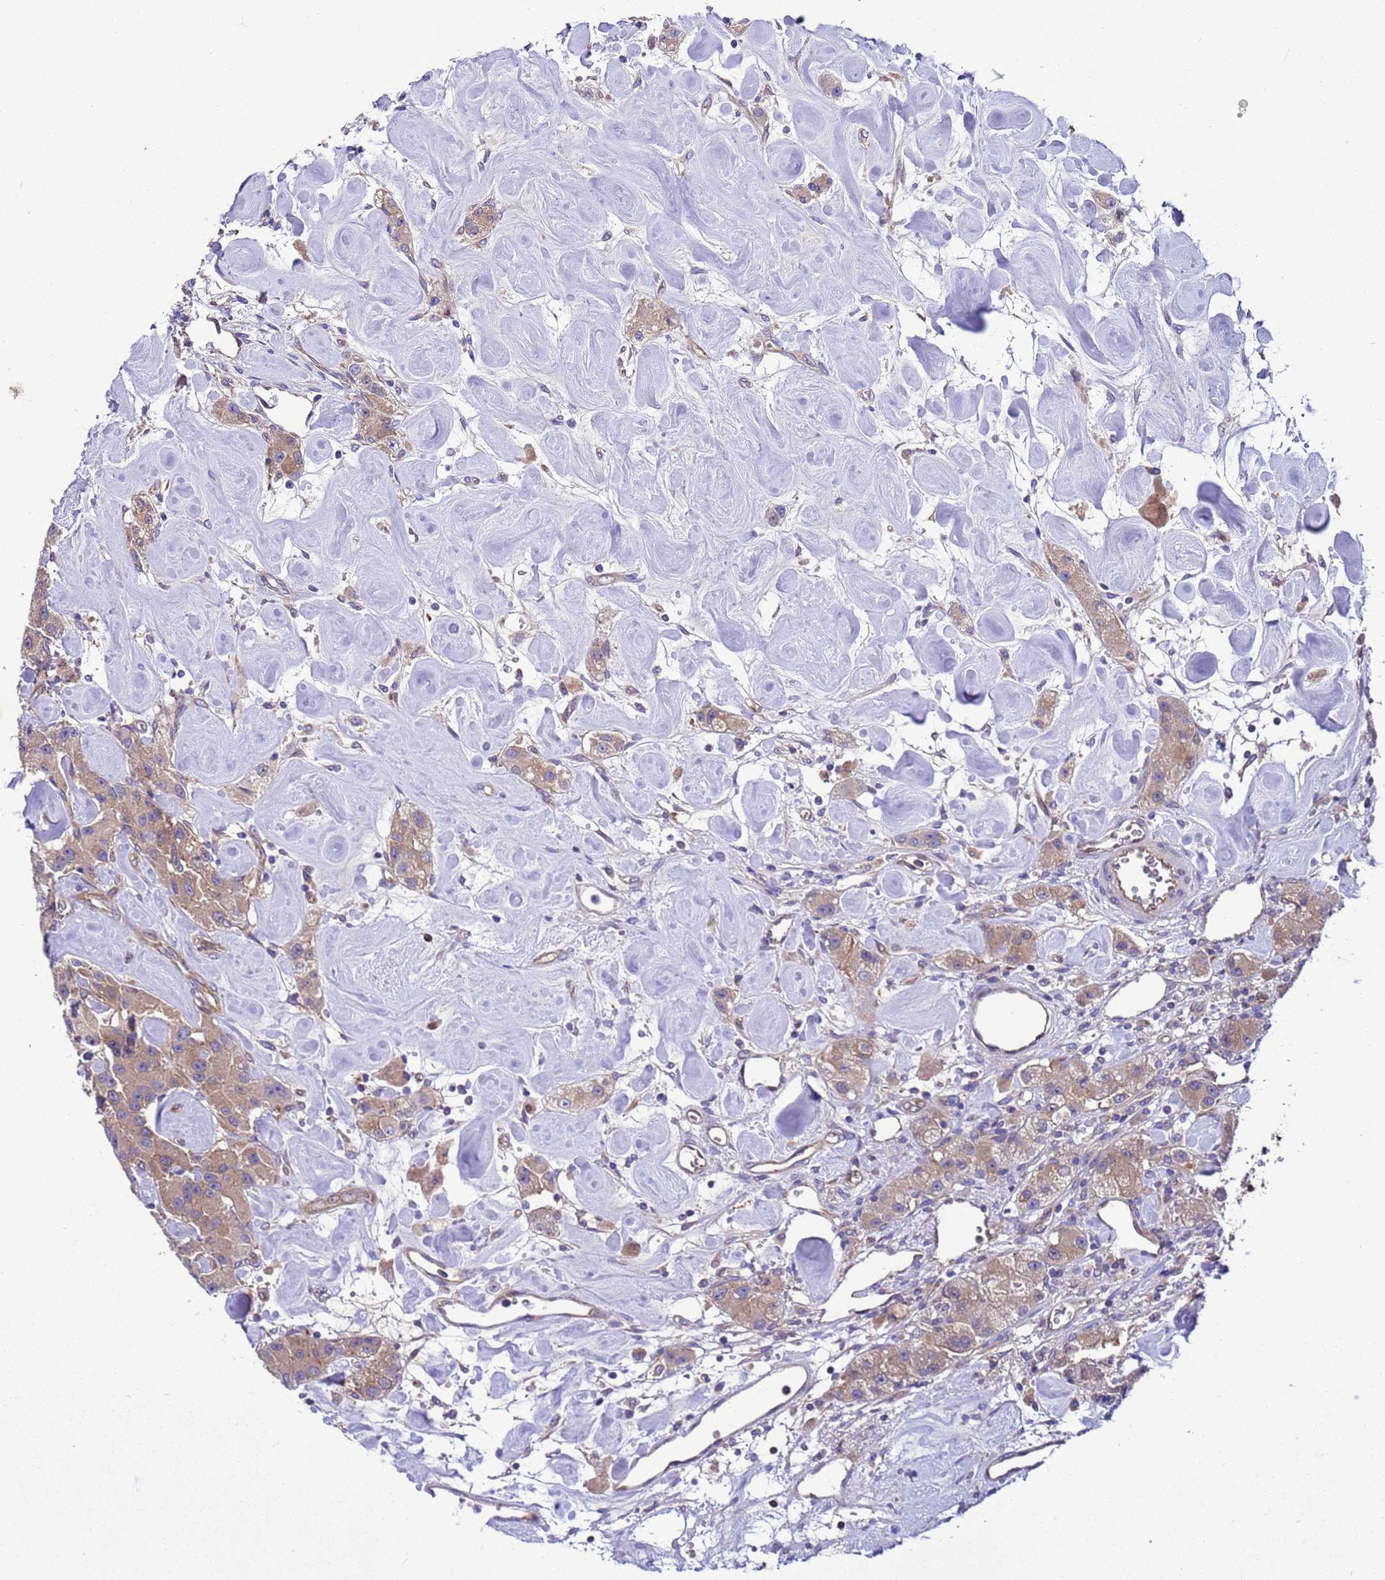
{"staining": {"intensity": "weak", "quantity": ">75%", "location": "cytoplasmic/membranous"}, "tissue": "carcinoid", "cell_type": "Tumor cells", "image_type": "cancer", "snomed": [{"axis": "morphology", "description": "Carcinoid, malignant, NOS"}, {"axis": "topography", "description": "Pancreas"}], "caption": "Carcinoid stained with a brown dye reveals weak cytoplasmic/membranous positive staining in approximately >75% of tumor cells.", "gene": "RABEP2", "patient": {"sex": "male", "age": 41}}